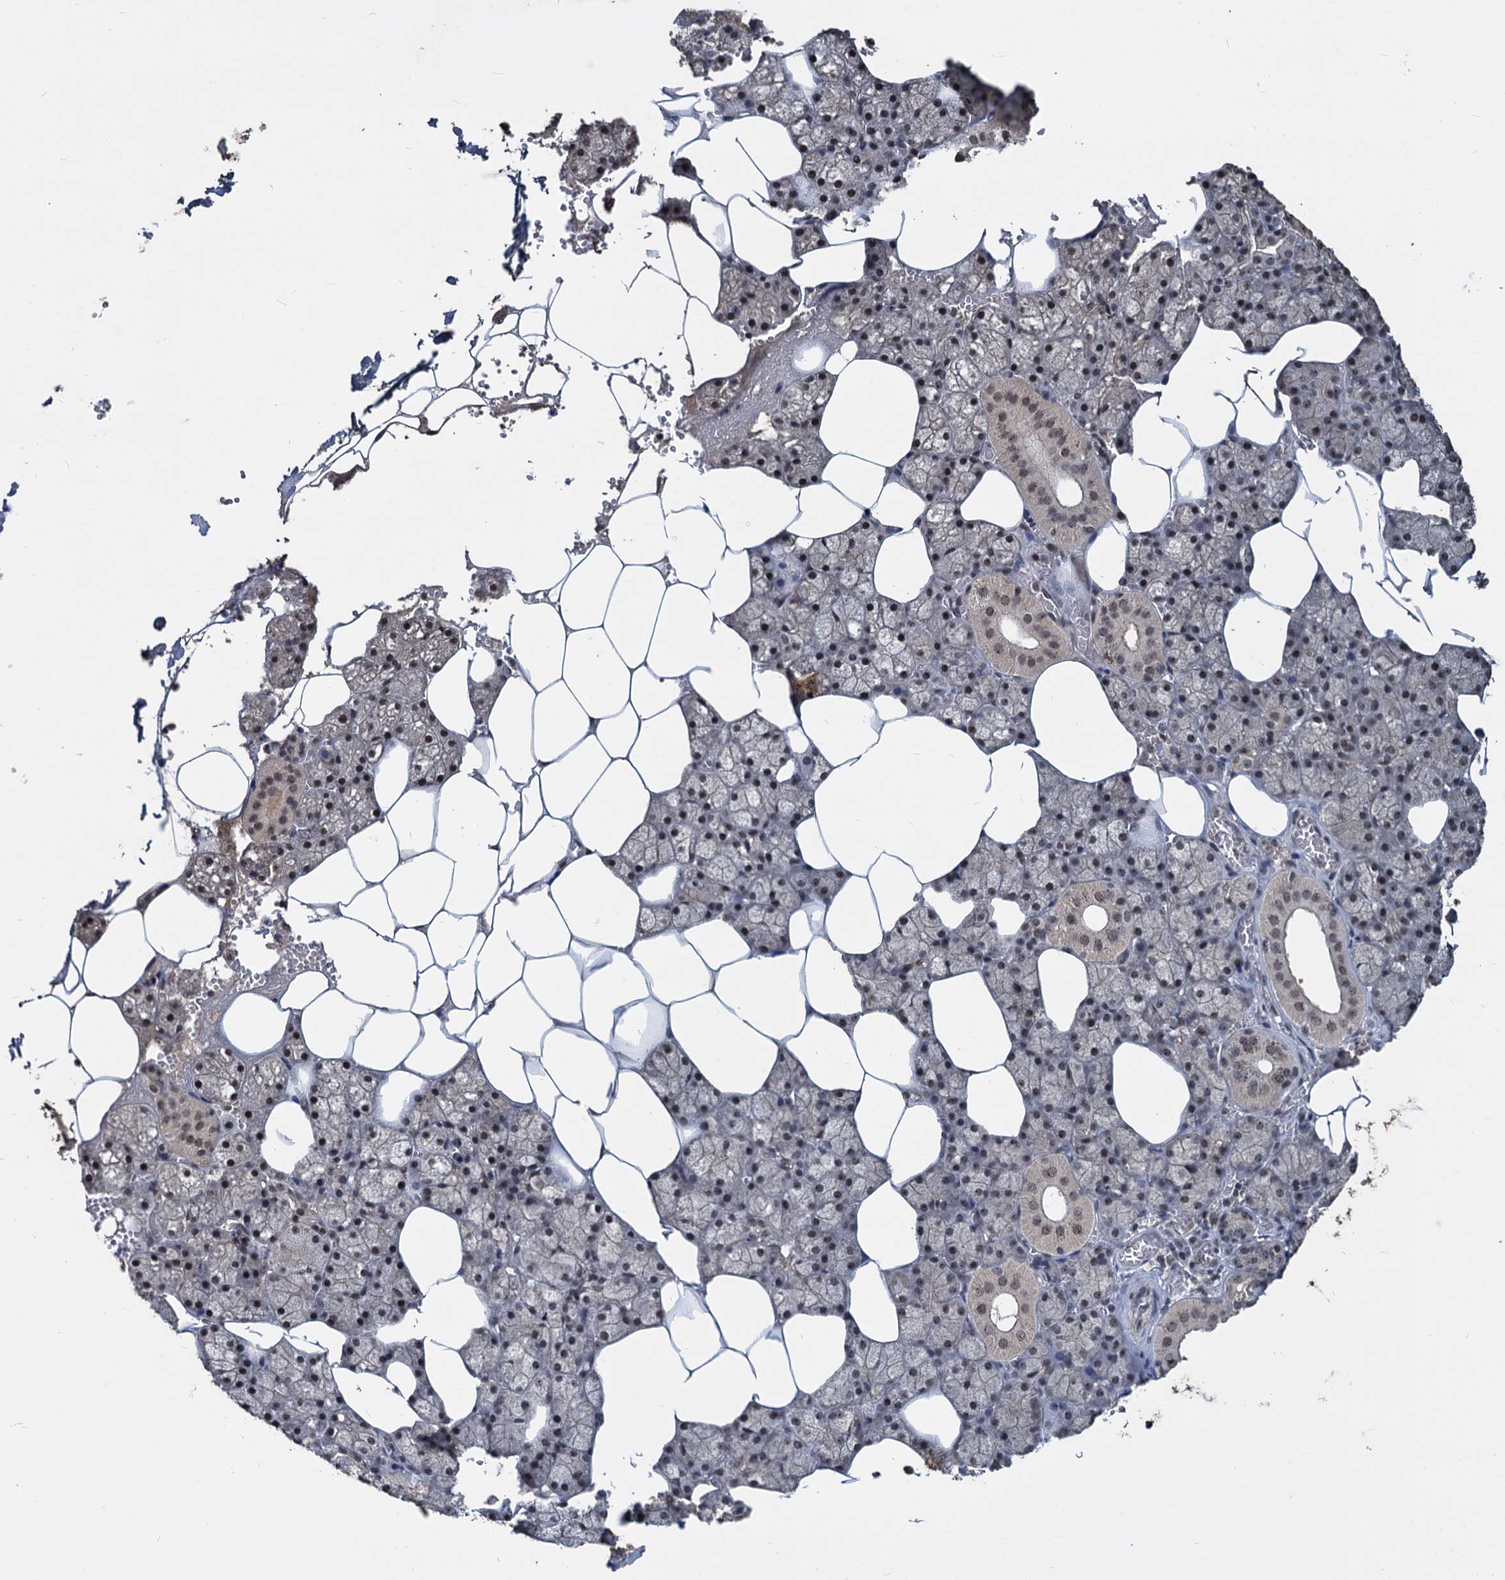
{"staining": {"intensity": "weak", "quantity": "25%-75%", "location": "cytoplasmic/membranous,nuclear"}, "tissue": "salivary gland", "cell_type": "Glandular cells", "image_type": "normal", "snomed": [{"axis": "morphology", "description": "Normal tissue, NOS"}, {"axis": "topography", "description": "Salivary gland"}], "caption": "A low amount of weak cytoplasmic/membranous,nuclear staining is present in approximately 25%-75% of glandular cells in unremarkable salivary gland. The staining was performed using DAB (3,3'-diaminobenzidine), with brown indicating positive protein expression. Nuclei are stained blue with hematoxylin.", "gene": "FAM216B", "patient": {"sex": "male", "age": 62}}